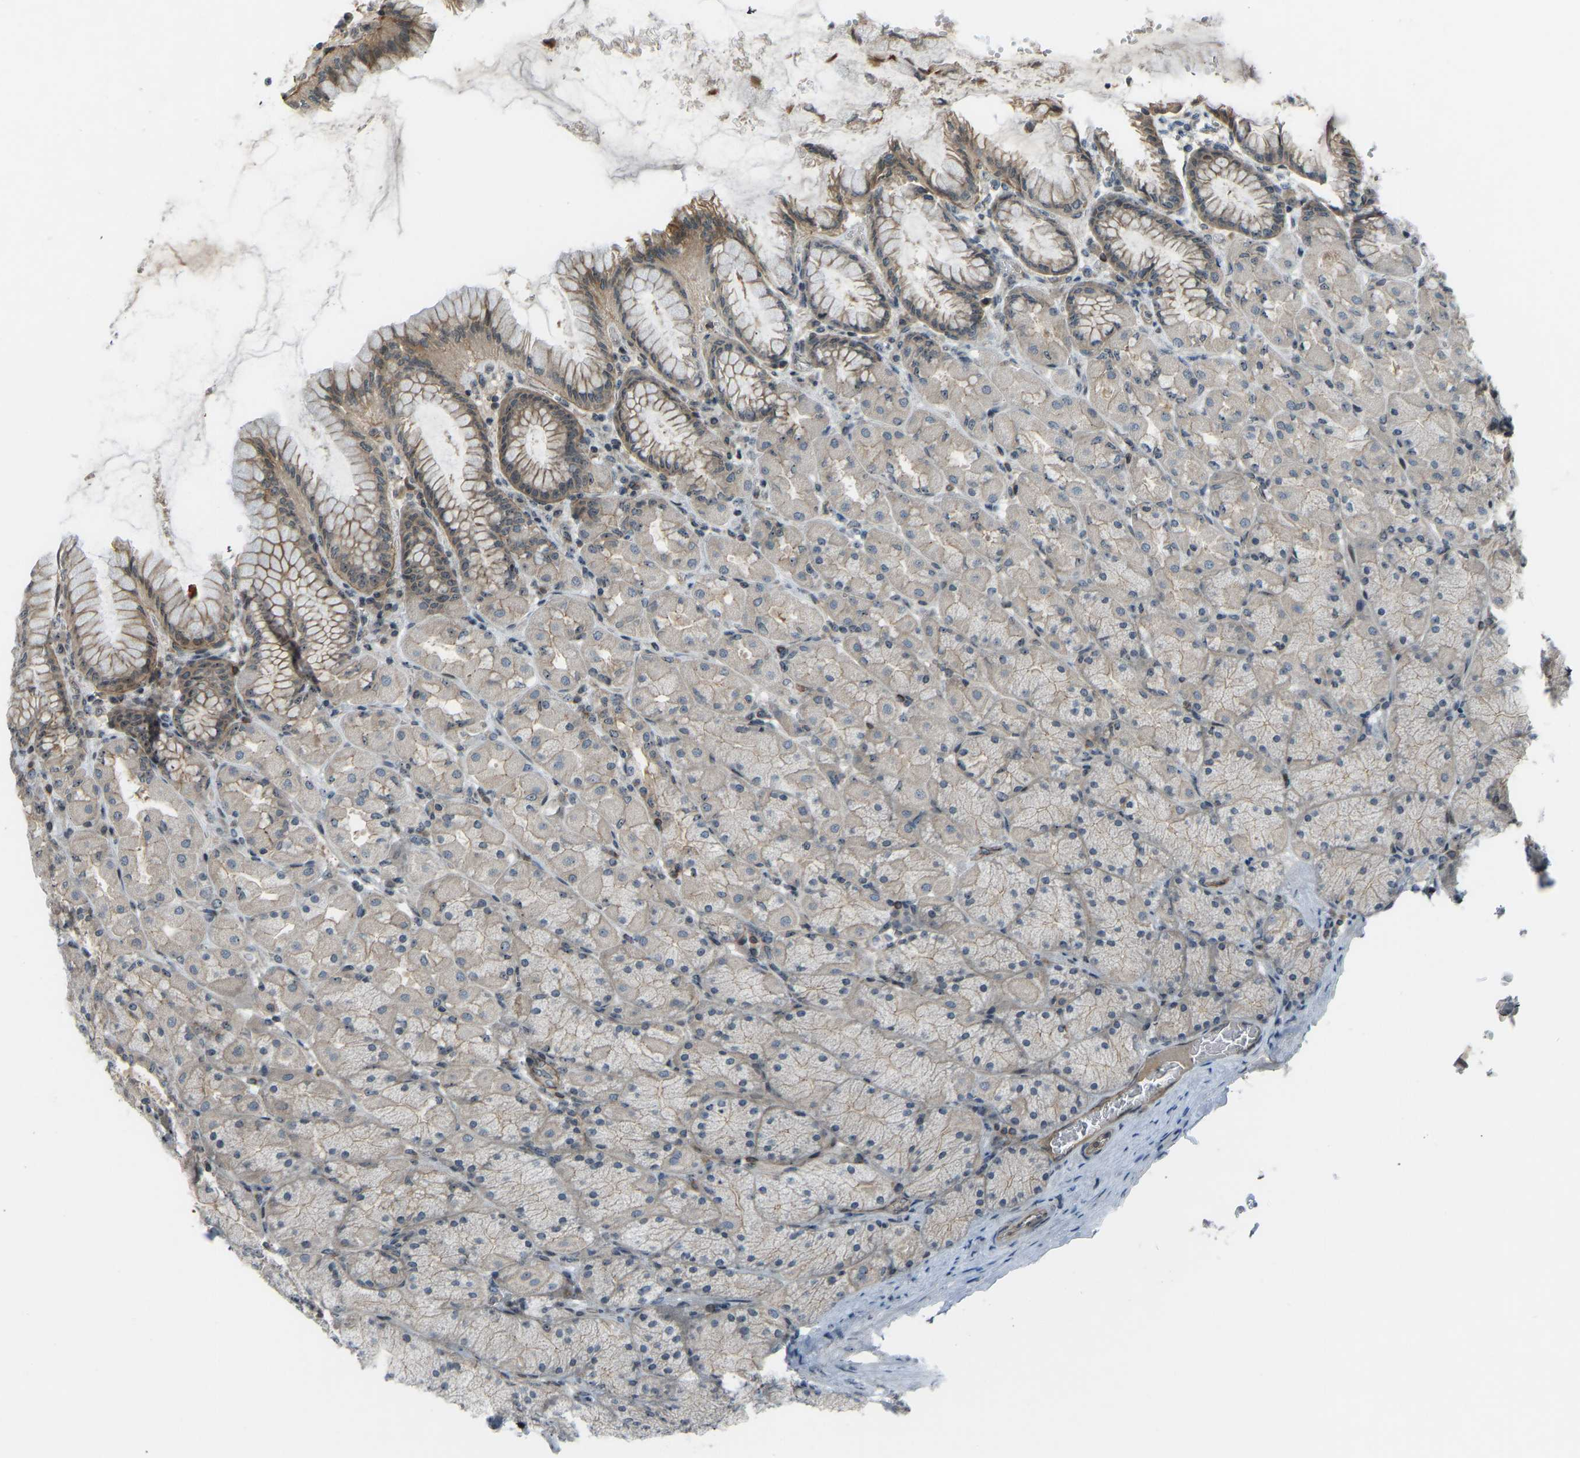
{"staining": {"intensity": "moderate", "quantity": "25%-75%", "location": "cytoplasmic/membranous"}, "tissue": "stomach", "cell_type": "Glandular cells", "image_type": "normal", "snomed": [{"axis": "morphology", "description": "Normal tissue, NOS"}, {"axis": "topography", "description": "Stomach, upper"}], "caption": "Brown immunohistochemical staining in unremarkable stomach demonstrates moderate cytoplasmic/membranous positivity in about 25%-75% of glandular cells.", "gene": "SVOPL", "patient": {"sex": "female", "age": 56}}